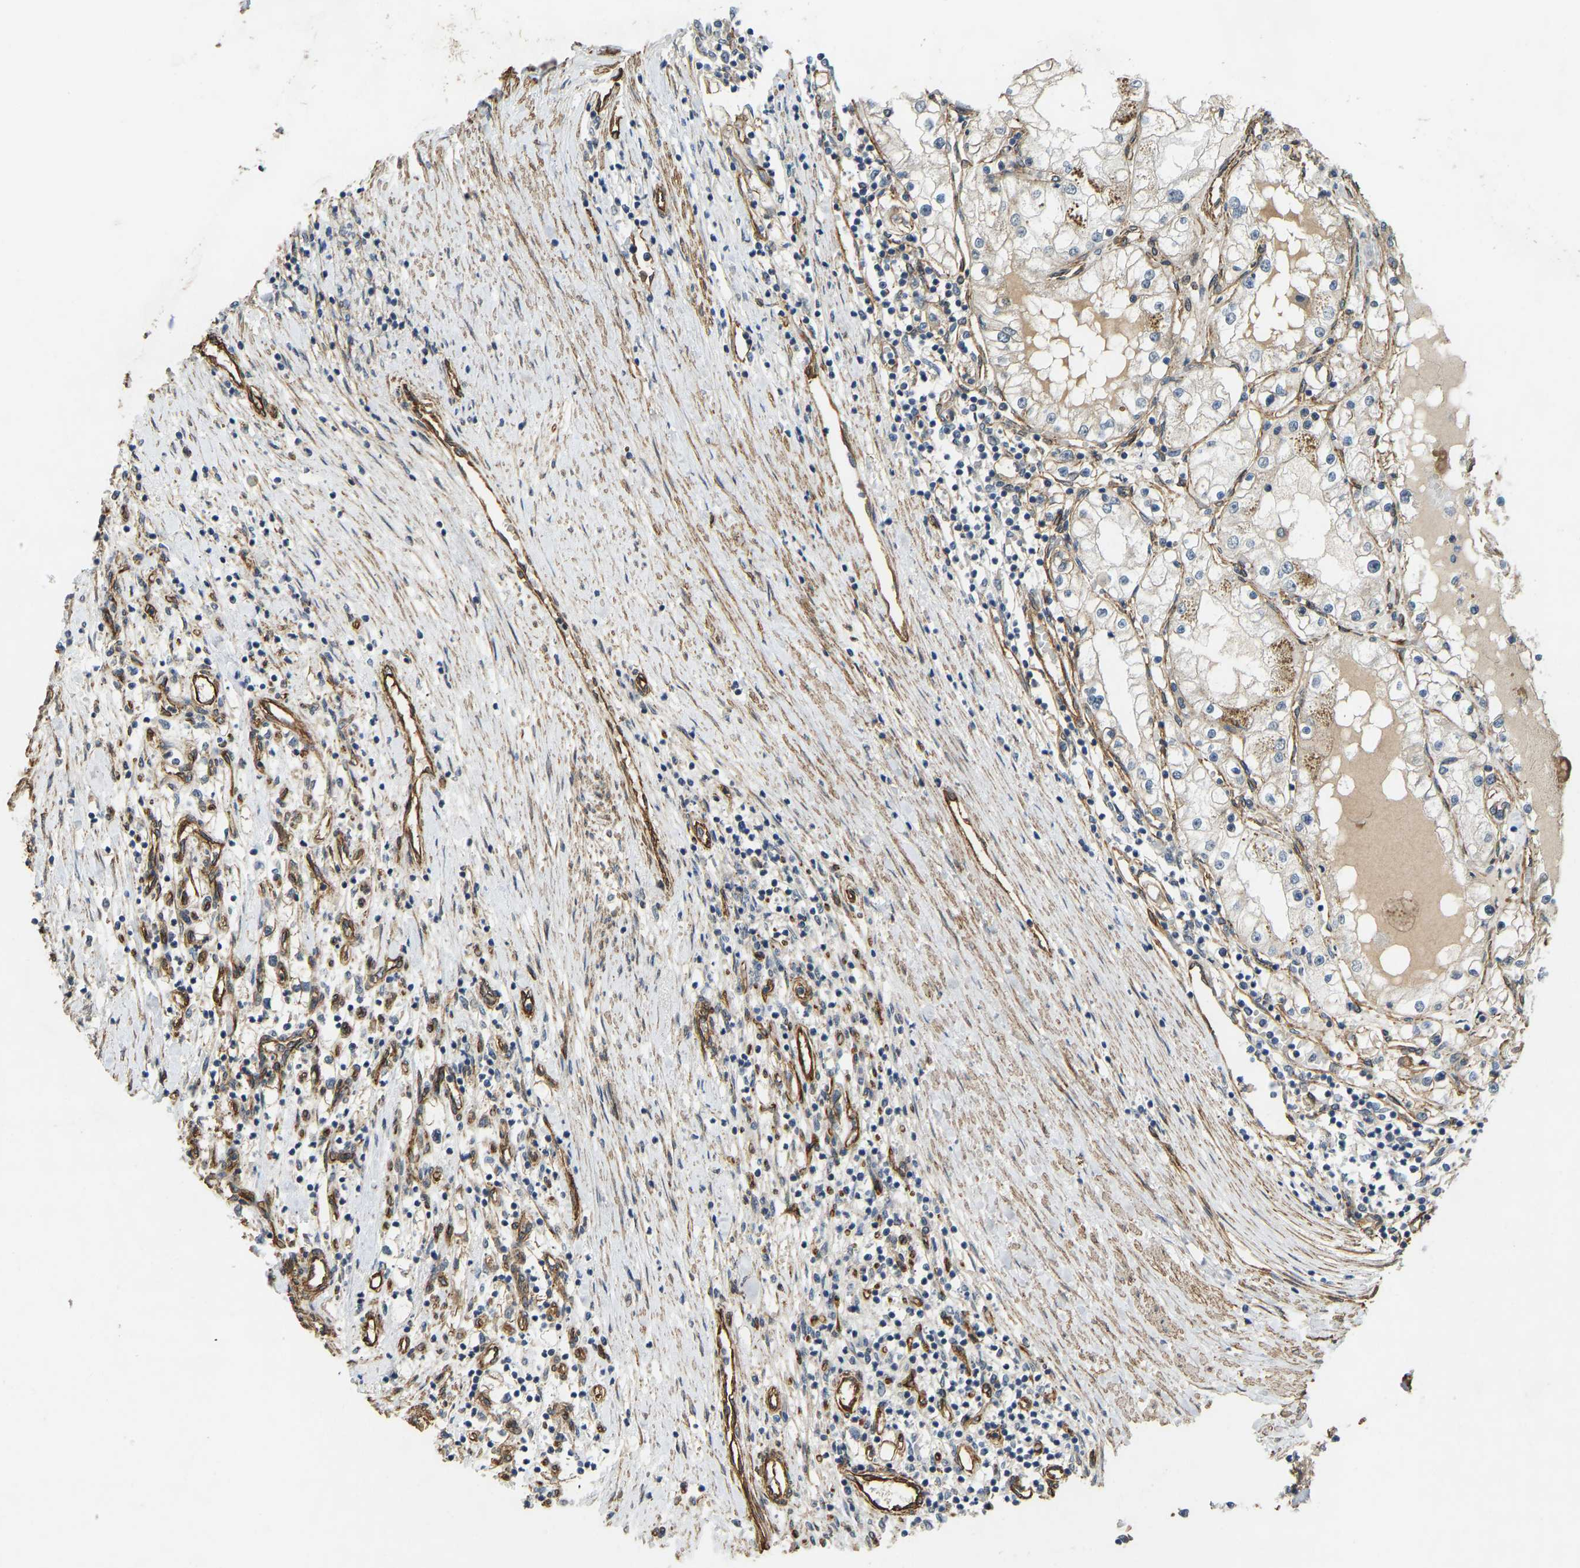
{"staining": {"intensity": "moderate", "quantity": "25%-75%", "location": "cytoplasmic/membranous"}, "tissue": "renal cancer", "cell_type": "Tumor cells", "image_type": "cancer", "snomed": [{"axis": "morphology", "description": "Adenocarcinoma, NOS"}, {"axis": "topography", "description": "Kidney"}], "caption": "Human renal cancer (adenocarcinoma) stained for a protein (brown) reveals moderate cytoplasmic/membranous positive expression in approximately 25%-75% of tumor cells.", "gene": "NMB", "patient": {"sex": "male", "age": 68}}